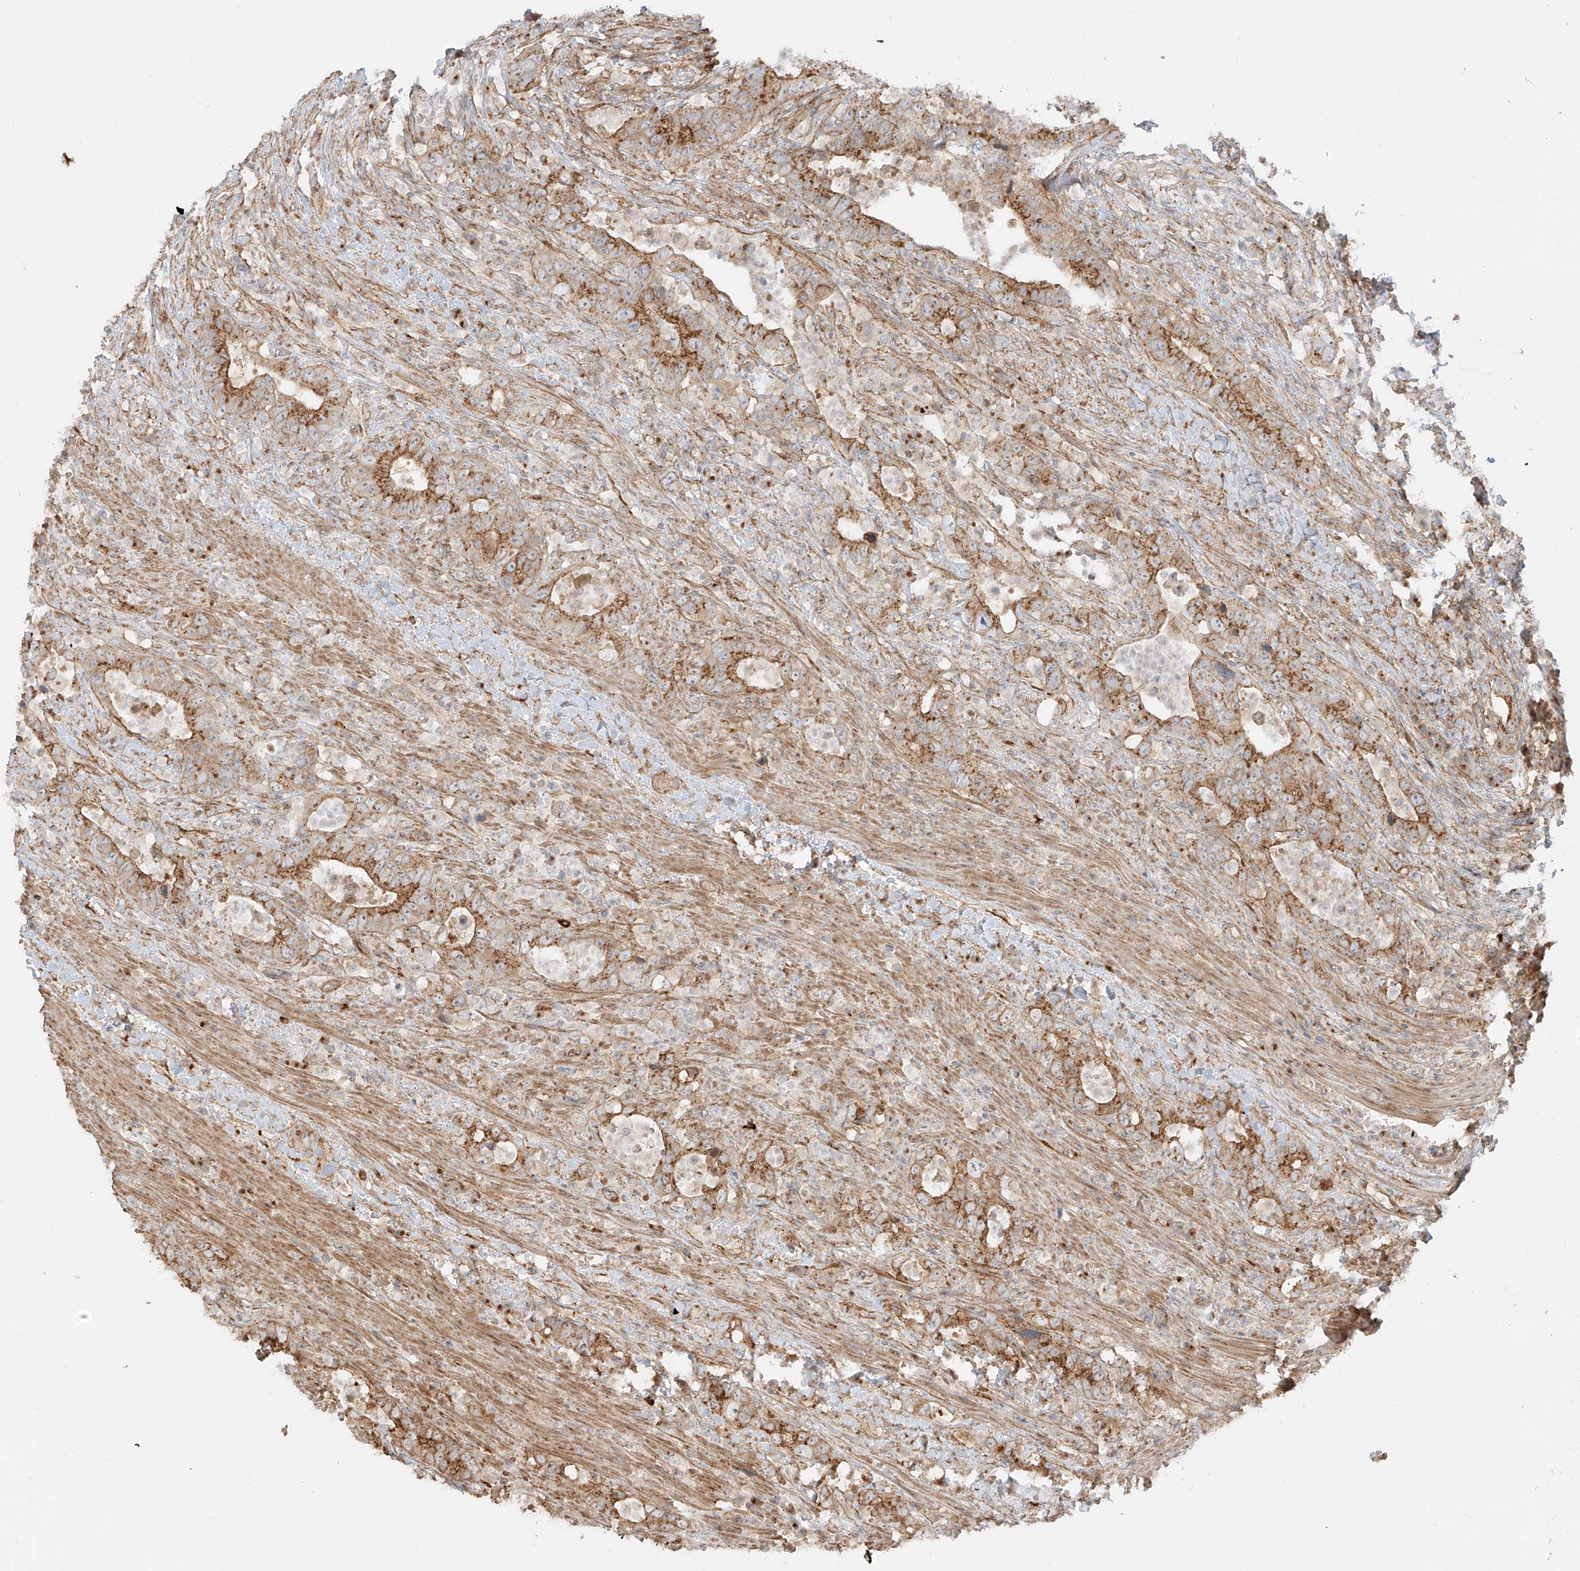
{"staining": {"intensity": "moderate", "quantity": ">75%", "location": "cytoplasmic/membranous"}, "tissue": "colorectal cancer", "cell_type": "Tumor cells", "image_type": "cancer", "snomed": [{"axis": "morphology", "description": "Adenocarcinoma, NOS"}, {"axis": "topography", "description": "Colon"}], "caption": "This is an image of IHC staining of colorectal cancer, which shows moderate staining in the cytoplasmic/membranous of tumor cells.", "gene": "ZNF287", "patient": {"sex": "female", "age": 75}}